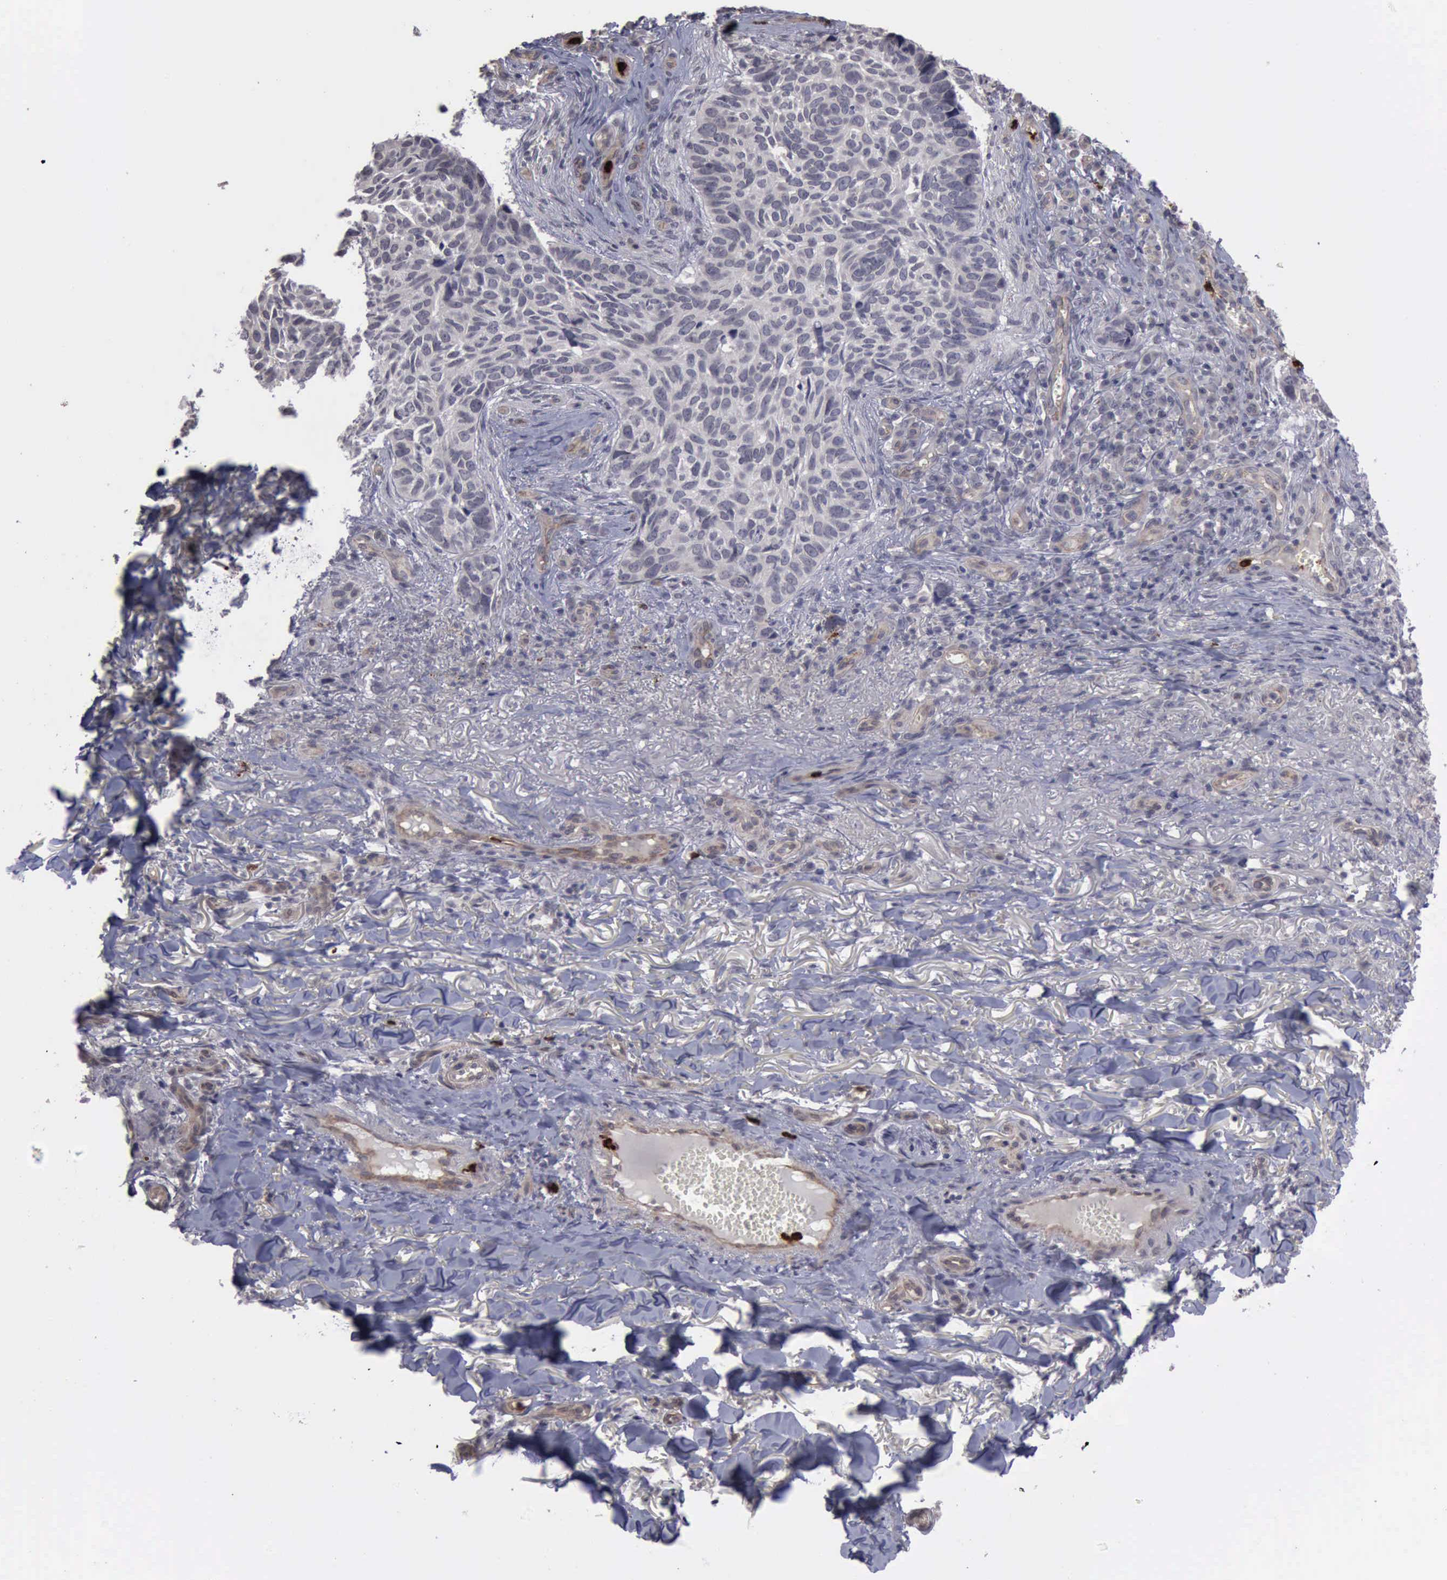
{"staining": {"intensity": "negative", "quantity": "none", "location": "none"}, "tissue": "skin cancer", "cell_type": "Tumor cells", "image_type": "cancer", "snomed": [{"axis": "morphology", "description": "Basal cell carcinoma"}, {"axis": "topography", "description": "Skin"}], "caption": "Histopathology image shows no significant protein expression in tumor cells of skin cancer (basal cell carcinoma). (IHC, brightfield microscopy, high magnification).", "gene": "MMP9", "patient": {"sex": "male", "age": 81}}